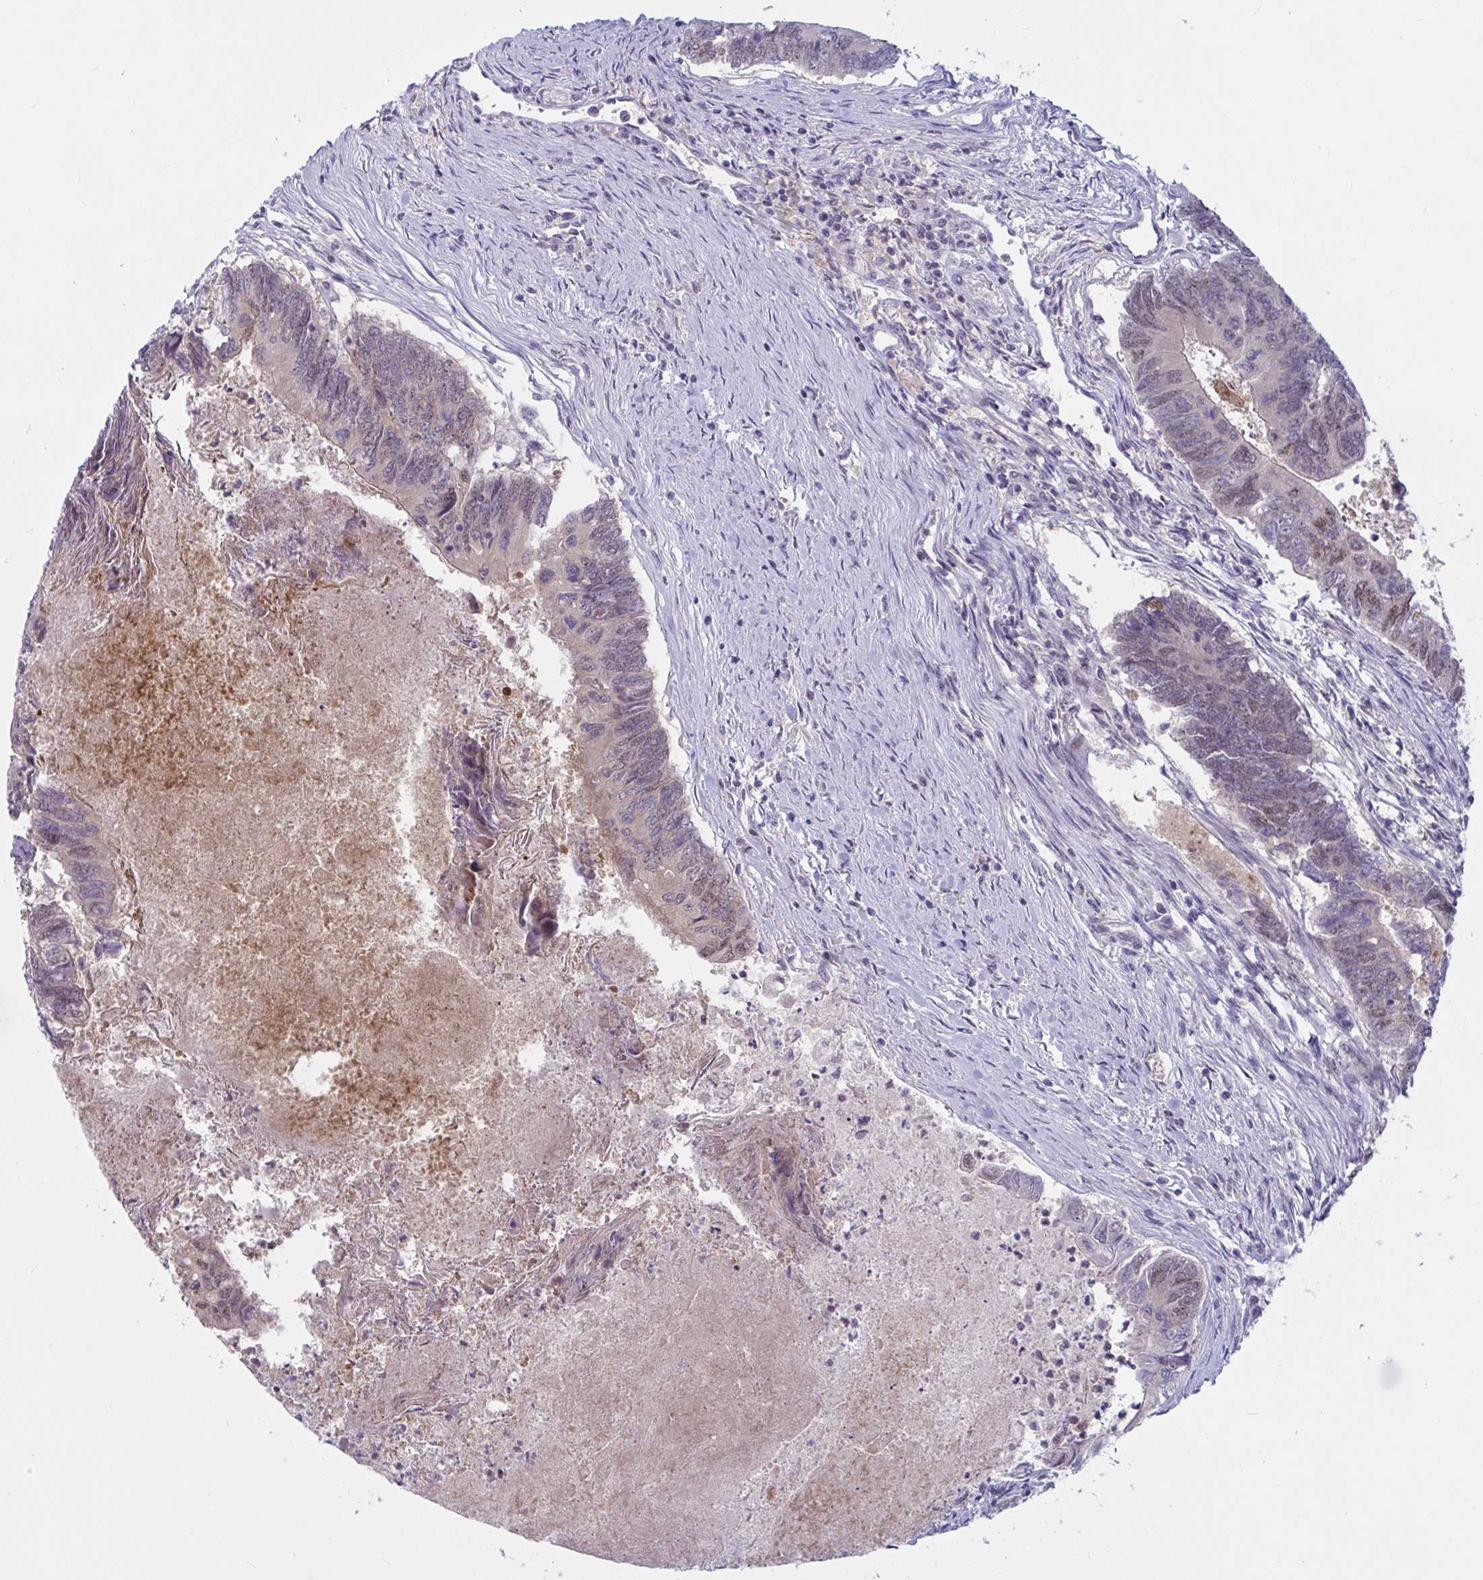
{"staining": {"intensity": "weak", "quantity": "<25%", "location": "nuclear"}, "tissue": "colorectal cancer", "cell_type": "Tumor cells", "image_type": "cancer", "snomed": [{"axis": "morphology", "description": "Adenocarcinoma, NOS"}, {"axis": "topography", "description": "Colon"}], "caption": "High power microscopy histopathology image of an IHC photomicrograph of colorectal cancer (adenocarcinoma), revealing no significant positivity in tumor cells.", "gene": "TSN", "patient": {"sex": "female", "age": 67}}